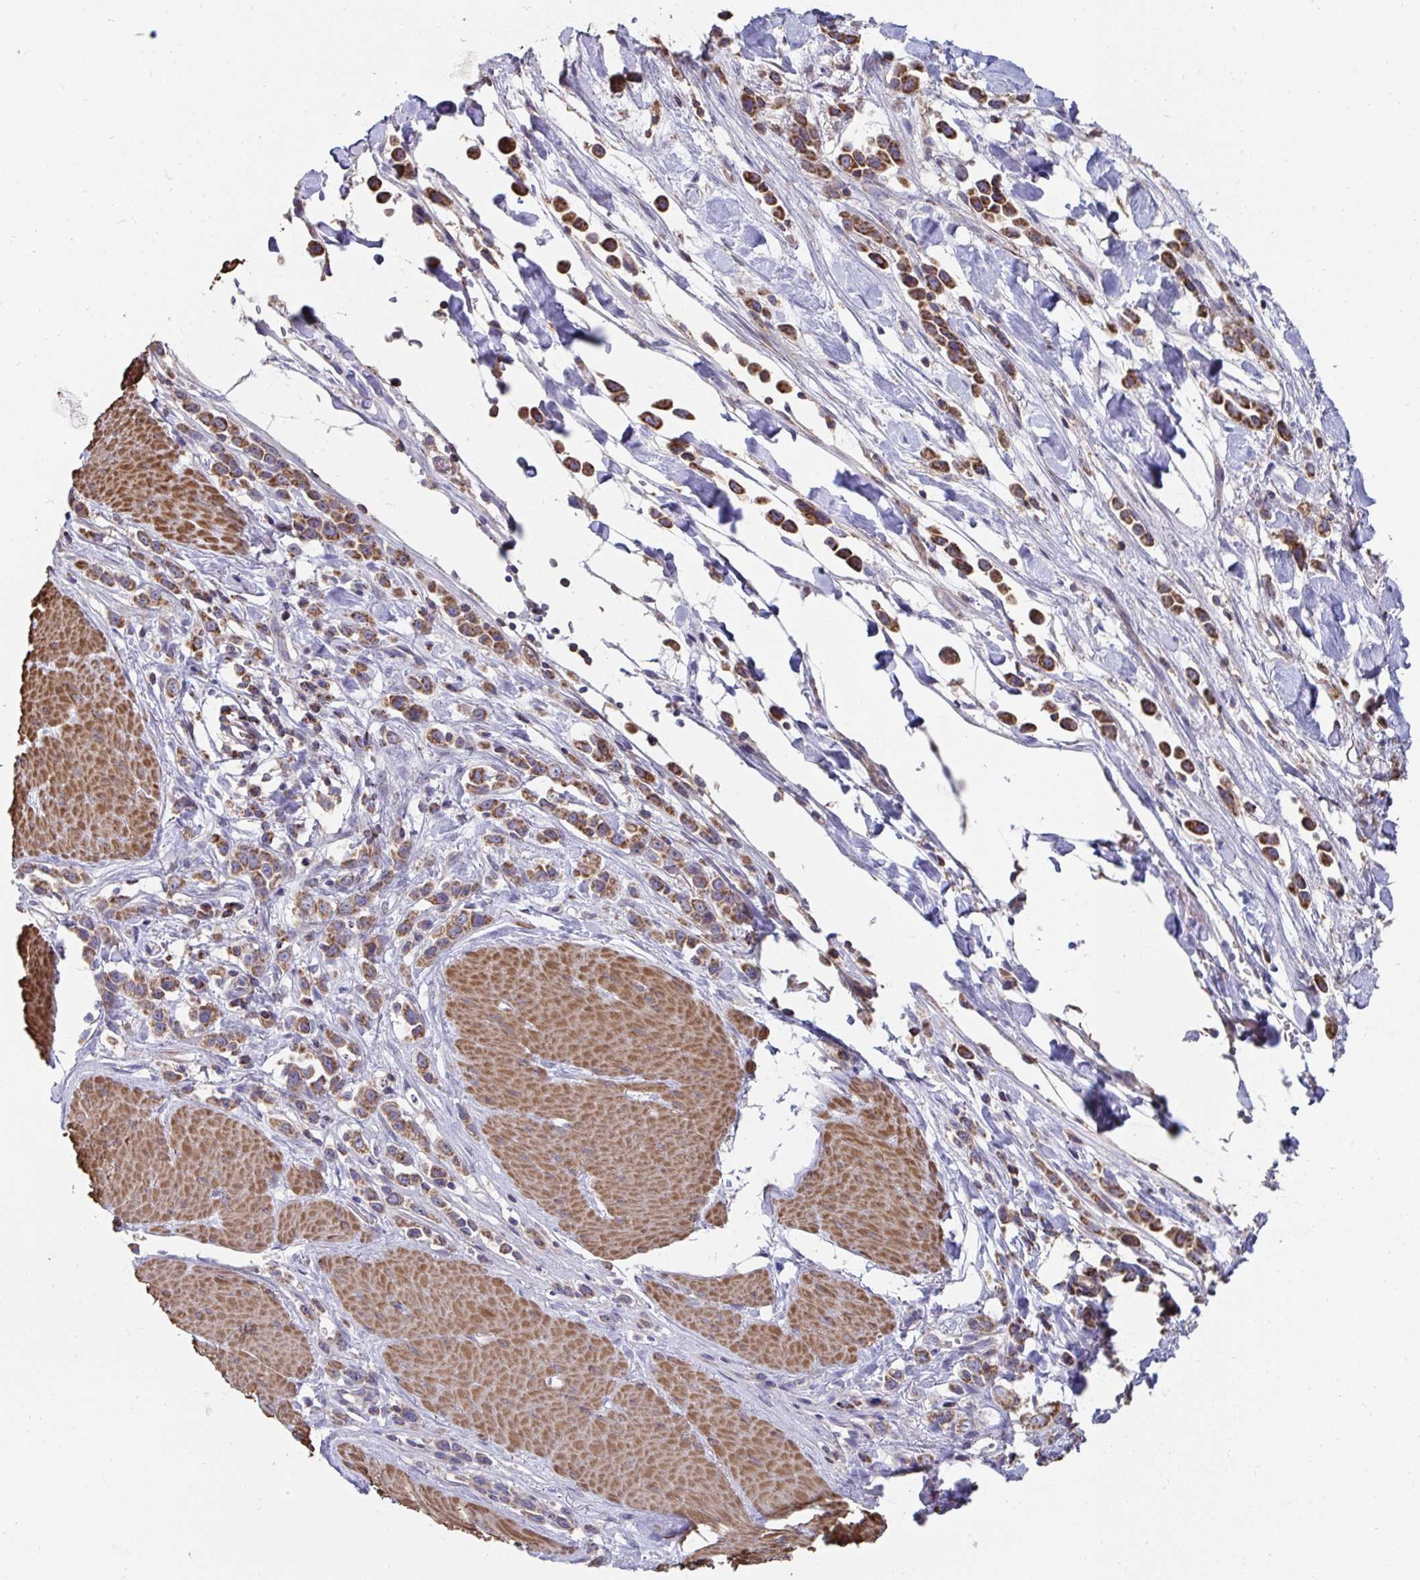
{"staining": {"intensity": "moderate", "quantity": ">75%", "location": "cytoplasmic/membranous"}, "tissue": "stomach cancer", "cell_type": "Tumor cells", "image_type": "cancer", "snomed": [{"axis": "morphology", "description": "Adenocarcinoma, NOS"}, {"axis": "topography", "description": "Stomach"}], "caption": "Protein positivity by IHC reveals moderate cytoplasmic/membranous staining in about >75% of tumor cells in adenocarcinoma (stomach).", "gene": "DZANK1", "patient": {"sex": "male", "age": 47}}